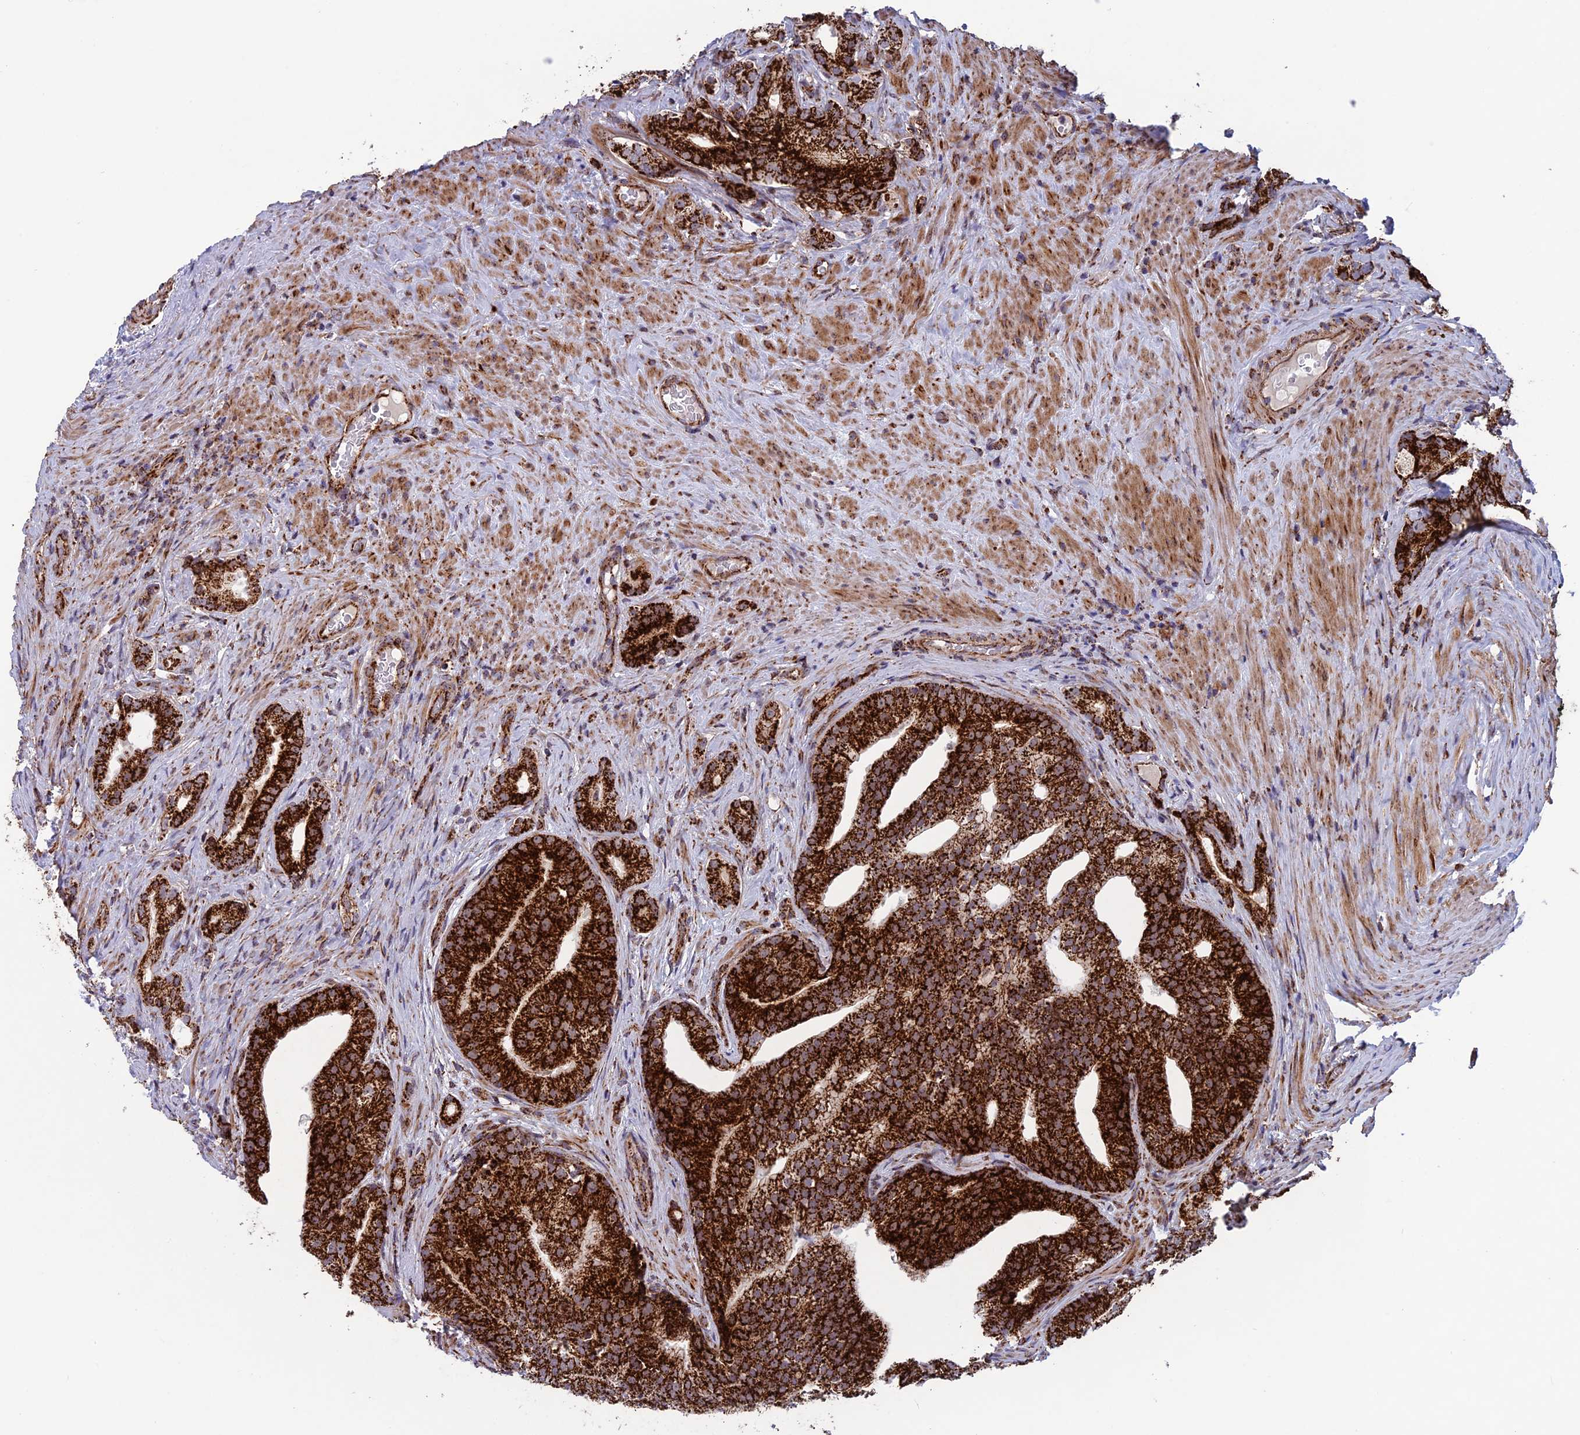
{"staining": {"intensity": "strong", "quantity": ">75%", "location": "cytoplasmic/membranous"}, "tissue": "prostate cancer", "cell_type": "Tumor cells", "image_type": "cancer", "snomed": [{"axis": "morphology", "description": "Adenocarcinoma, Low grade"}, {"axis": "topography", "description": "Prostate"}], "caption": "Prostate low-grade adenocarcinoma stained with immunohistochemistry exhibits strong cytoplasmic/membranous positivity in about >75% of tumor cells.", "gene": "MRPS18B", "patient": {"sex": "male", "age": 71}}